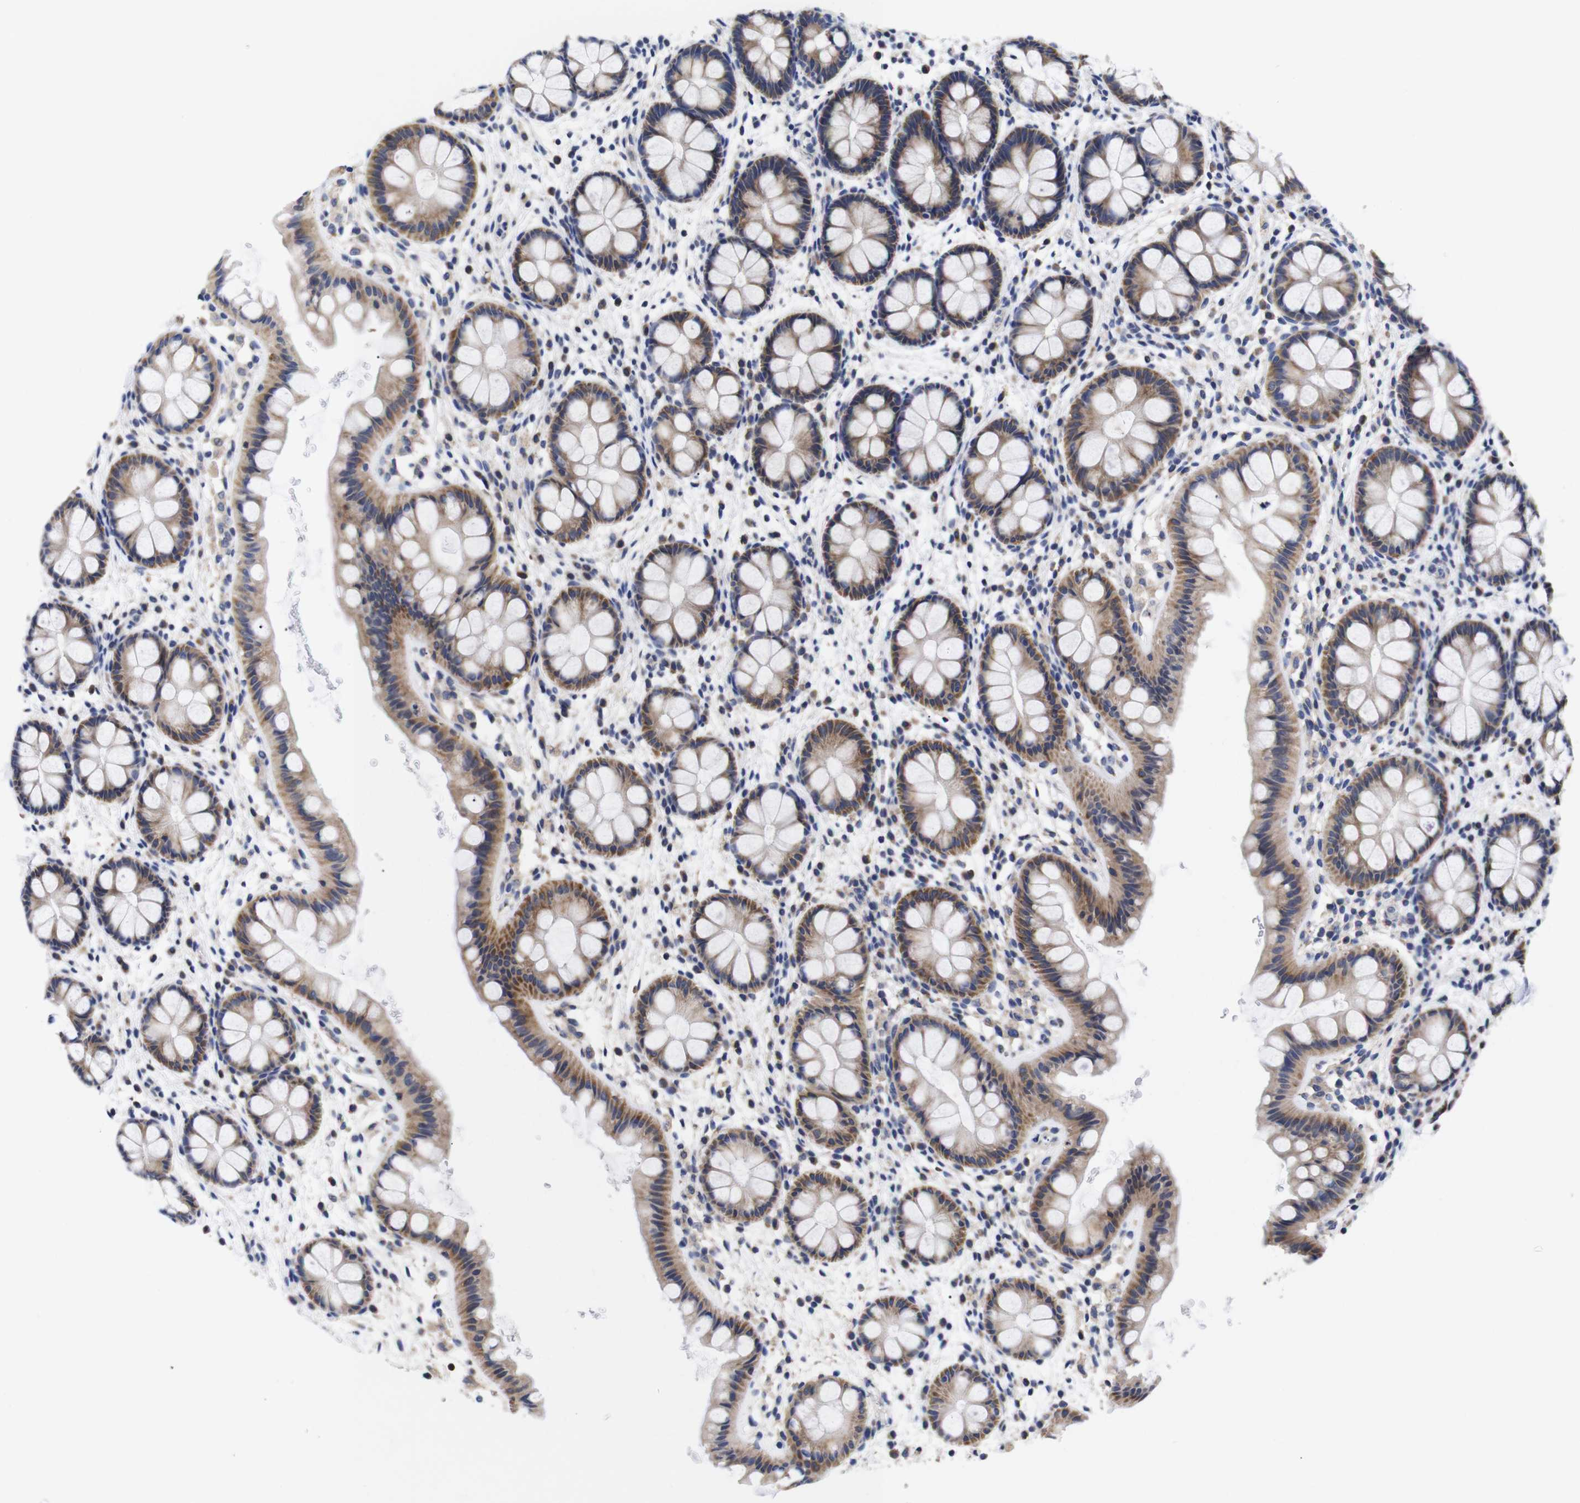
{"staining": {"intensity": "moderate", "quantity": ">75%", "location": "cytoplasmic/membranous"}, "tissue": "rectum", "cell_type": "Glandular cells", "image_type": "normal", "snomed": [{"axis": "morphology", "description": "Normal tissue, NOS"}, {"axis": "topography", "description": "Rectum"}], "caption": "Protein analysis of normal rectum demonstrates moderate cytoplasmic/membranous positivity in approximately >75% of glandular cells.", "gene": "OPN3", "patient": {"sex": "female", "age": 24}}